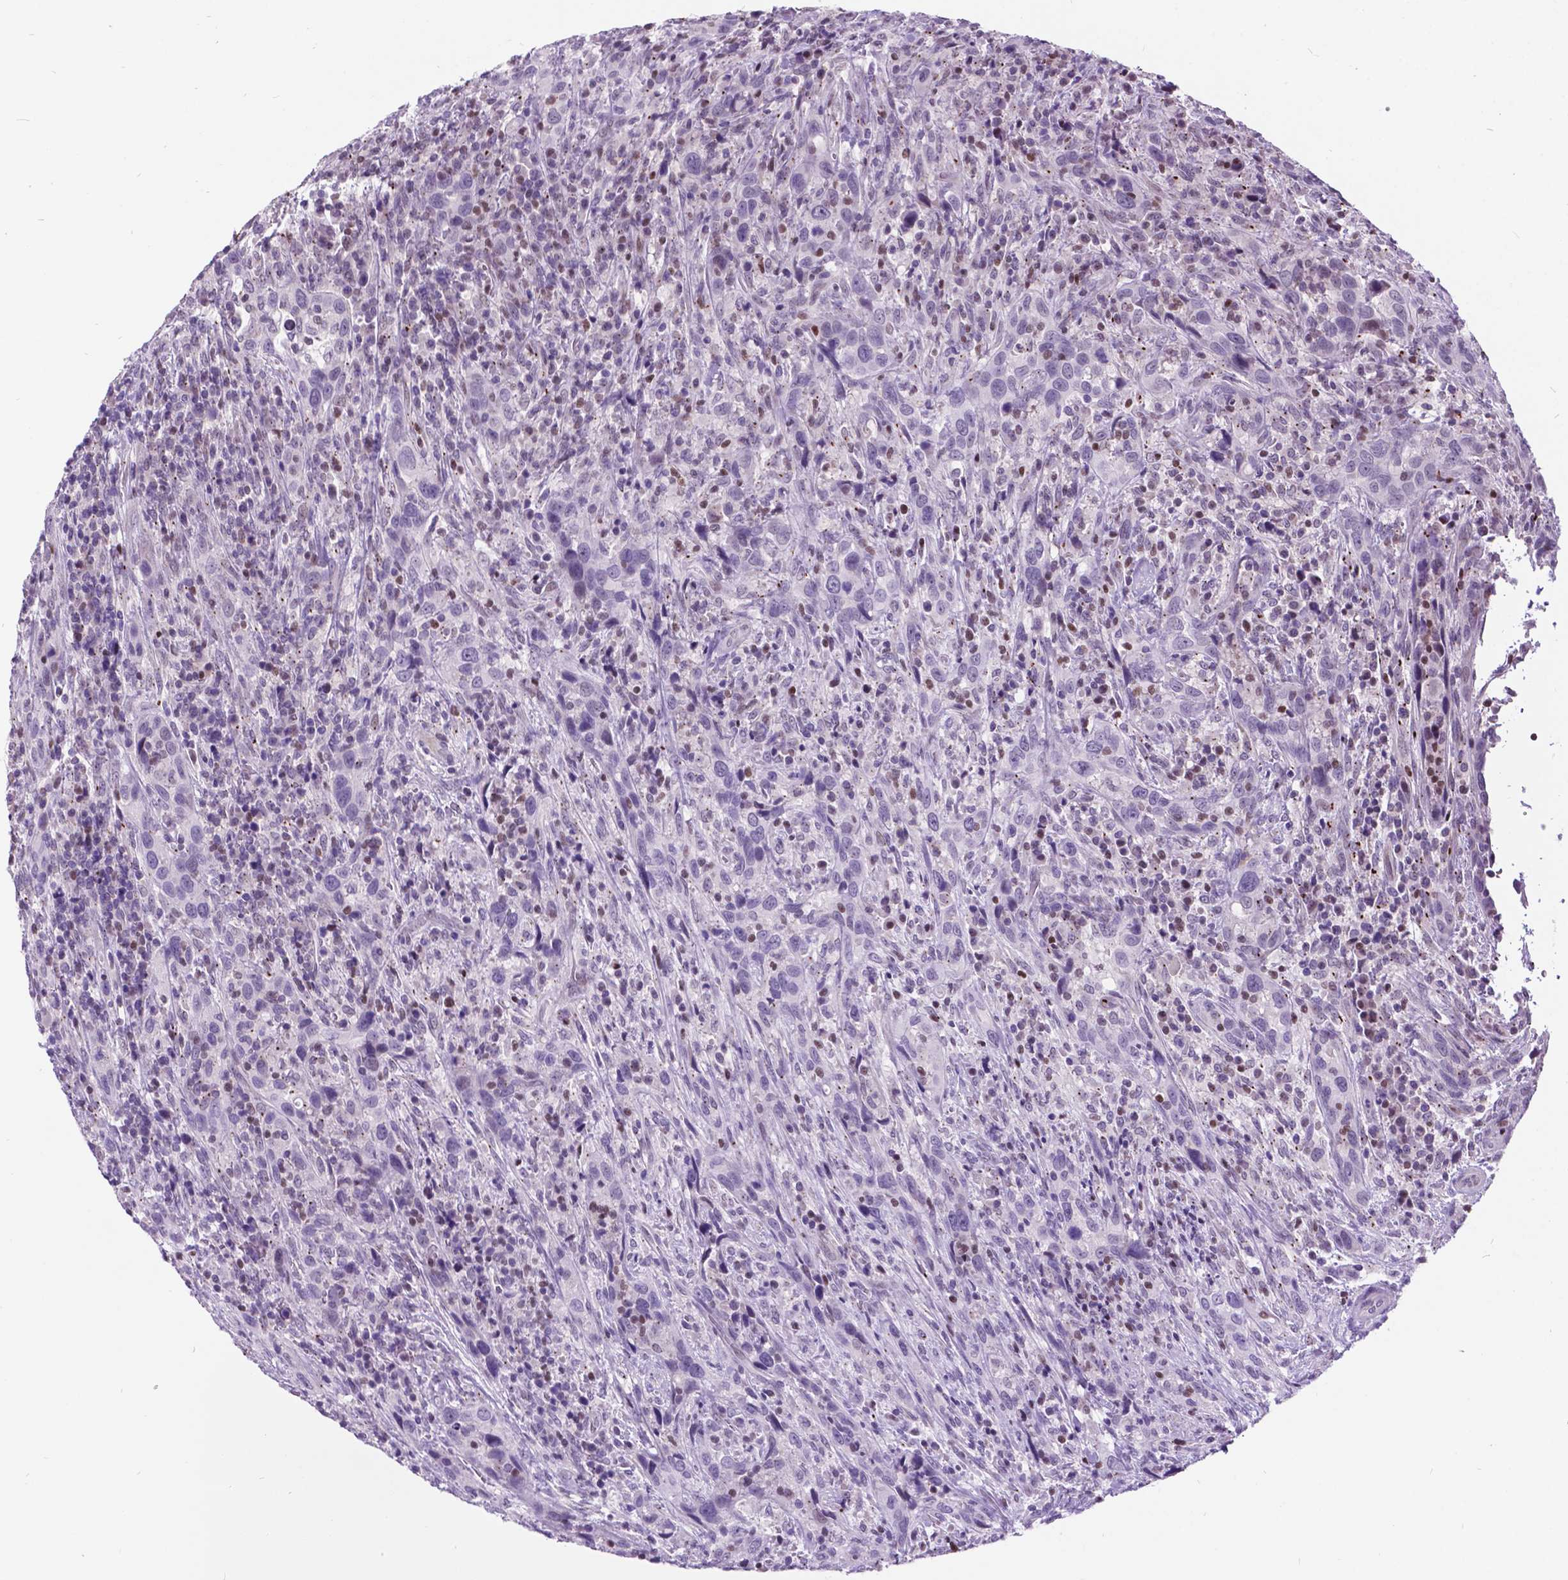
{"staining": {"intensity": "negative", "quantity": "none", "location": "none"}, "tissue": "urothelial cancer", "cell_type": "Tumor cells", "image_type": "cancer", "snomed": [{"axis": "morphology", "description": "Urothelial carcinoma, NOS"}, {"axis": "morphology", "description": "Urothelial carcinoma, High grade"}, {"axis": "topography", "description": "Urinary bladder"}], "caption": "High power microscopy image of an immunohistochemistry histopathology image of urothelial carcinoma (high-grade), revealing no significant staining in tumor cells. The staining was performed using DAB to visualize the protein expression in brown, while the nuclei were stained in blue with hematoxylin (Magnification: 20x).", "gene": "DPF3", "patient": {"sex": "female", "age": 64}}